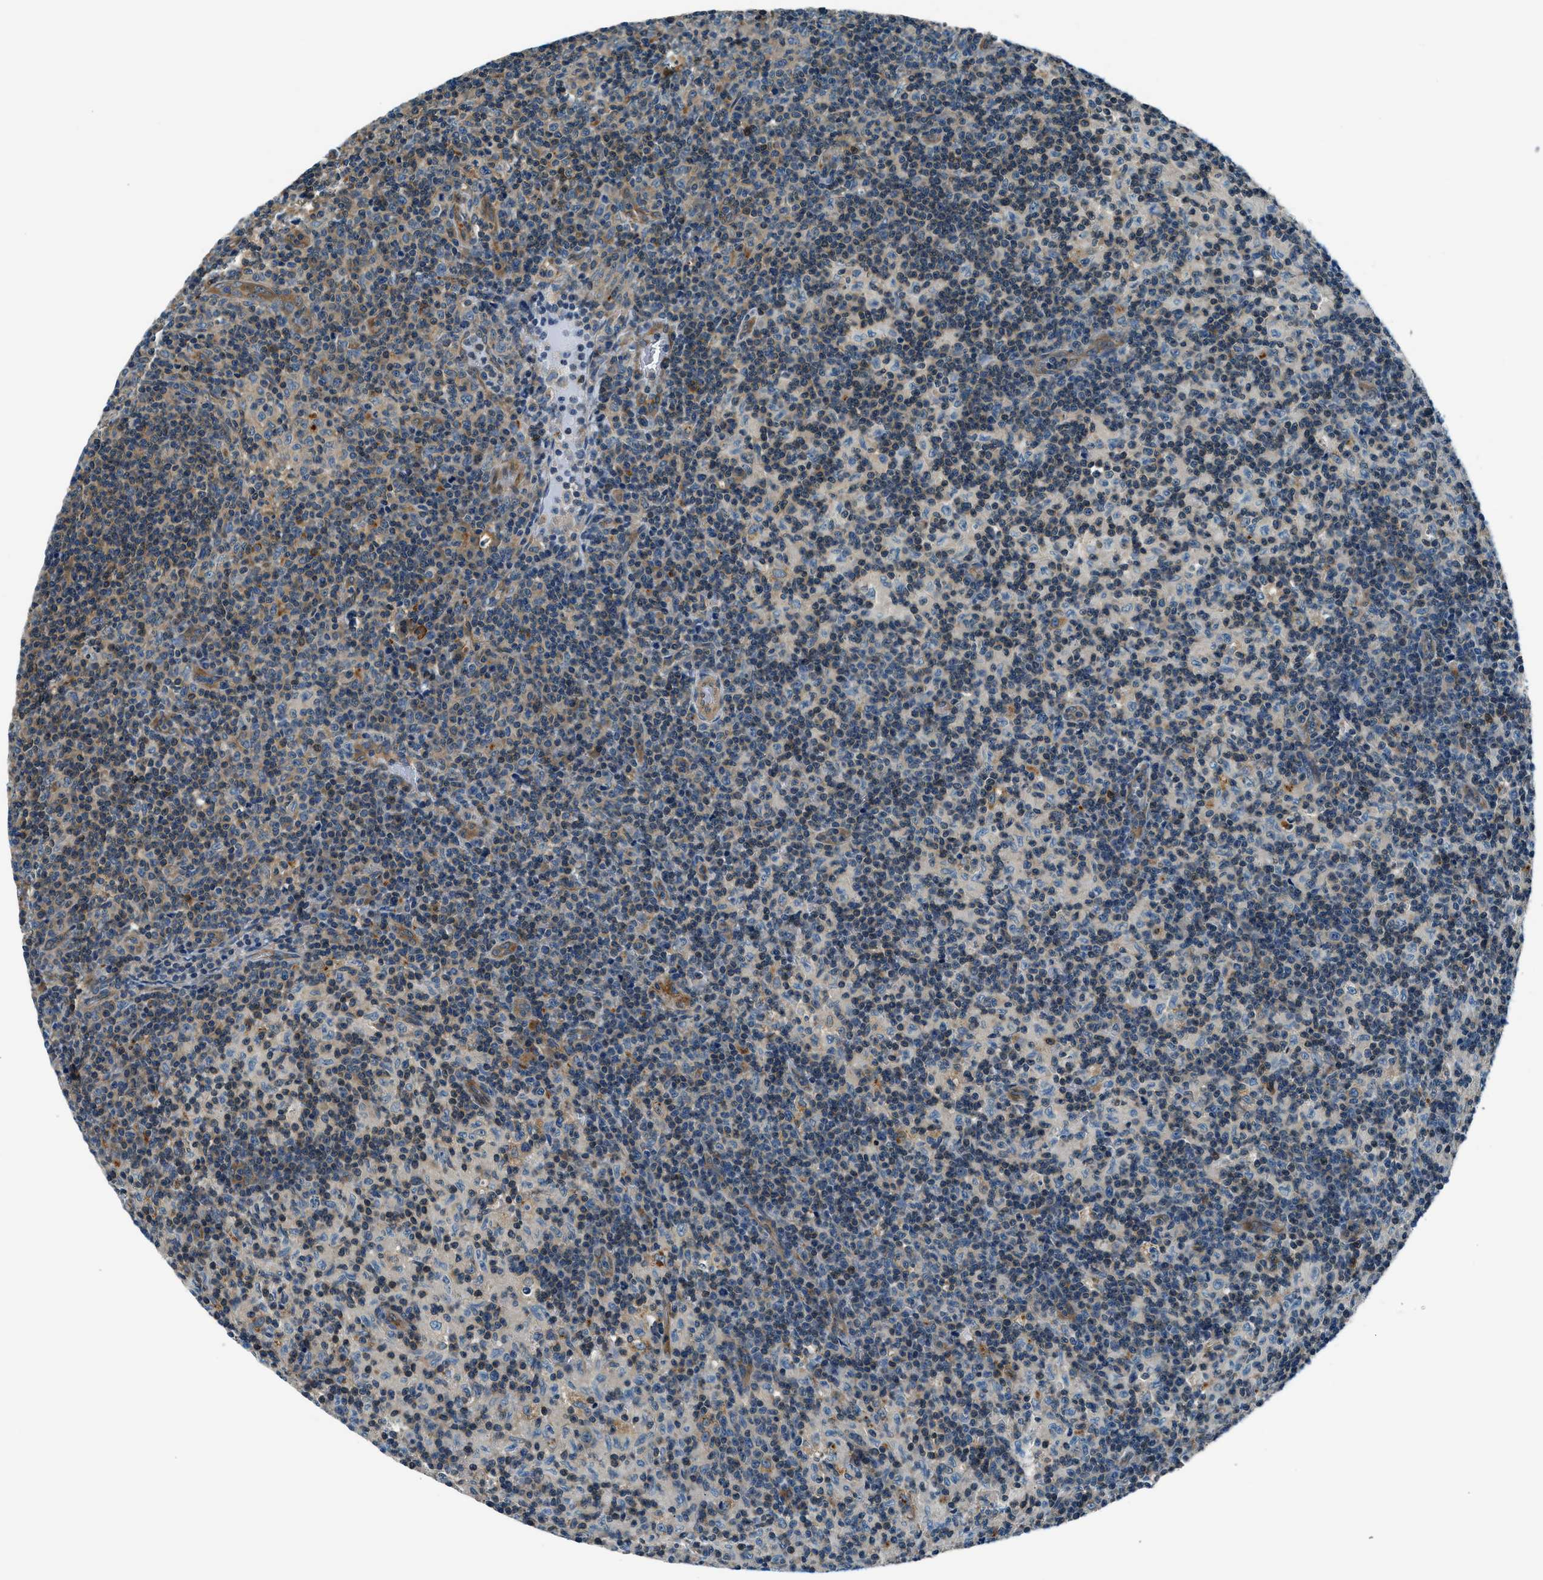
{"staining": {"intensity": "weak", "quantity": "<25%", "location": "cytoplasmic/membranous,nuclear"}, "tissue": "lymph node", "cell_type": "Non-germinal center cells", "image_type": "normal", "snomed": [{"axis": "morphology", "description": "Normal tissue, NOS"}, {"axis": "morphology", "description": "Inflammation, NOS"}, {"axis": "topography", "description": "Lymph node"}], "caption": "Immunohistochemical staining of unremarkable lymph node demonstrates no significant positivity in non-germinal center cells.", "gene": "SLC19A2", "patient": {"sex": "male", "age": 55}}